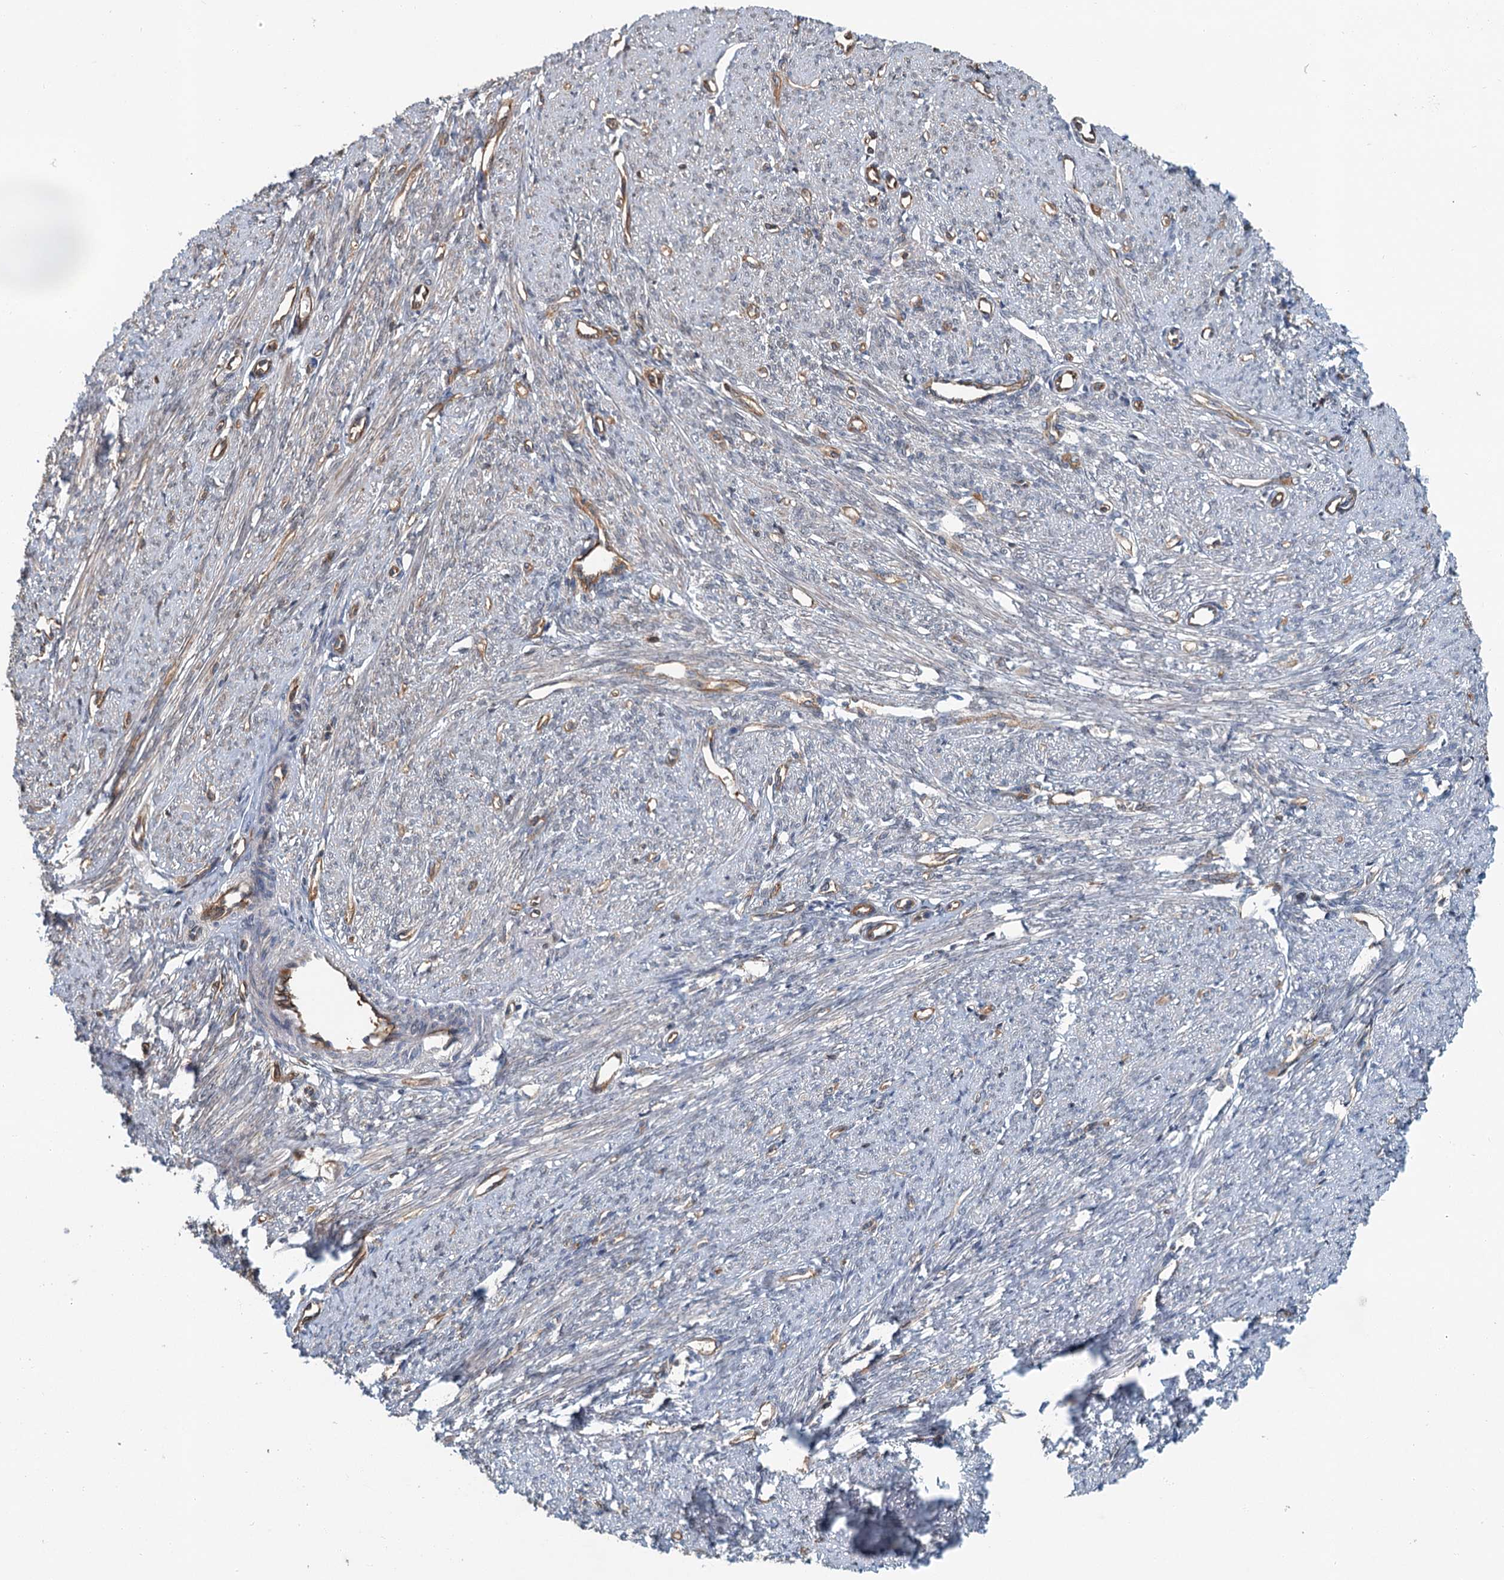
{"staining": {"intensity": "weak", "quantity": "25%-75%", "location": "cytoplasmic/membranous"}, "tissue": "smooth muscle", "cell_type": "Smooth muscle cells", "image_type": "normal", "snomed": [{"axis": "morphology", "description": "Normal tissue, NOS"}, {"axis": "topography", "description": "Smooth muscle"}, {"axis": "topography", "description": "Uterus"}], "caption": "The histopathology image exhibits immunohistochemical staining of unremarkable smooth muscle. There is weak cytoplasmic/membranous expression is appreciated in approximately 25%-75% of smooth muscle cells. (Brightfield microscopy of DAB IHC at high magnification).", "gene": "ZNF527", "patient": {"sex": "female", "age": 59}}